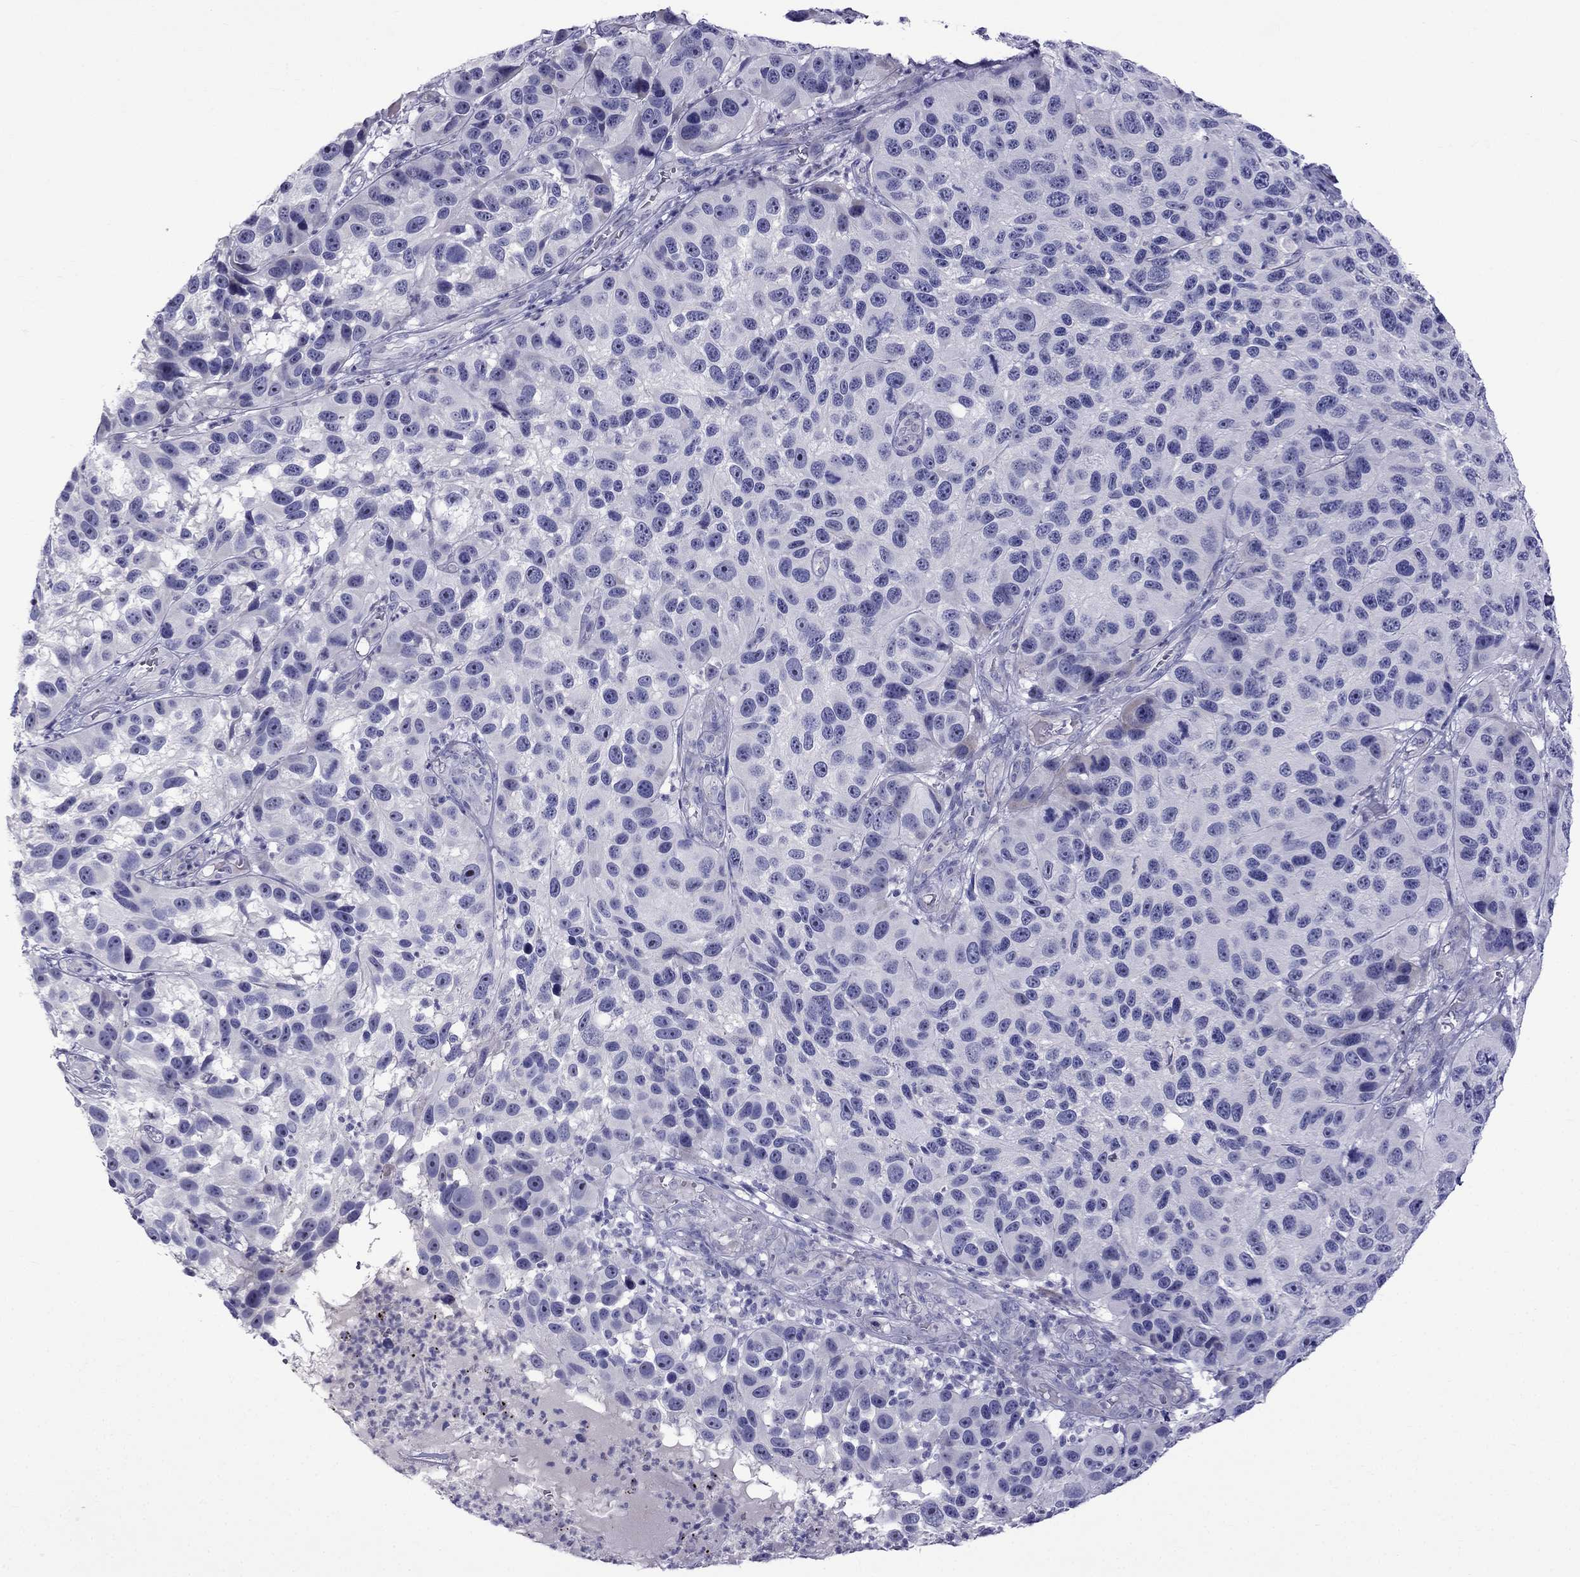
{"staining": {"intensity": "negative", "quantity": "none", "location": "none"}, "tissue": "melanoma", "cell_type": "Tumor cells", "image_type": "cancer", "snomed": [{"axis": "morphology", "description": "Malignant melanoma, NOS"}, {"axis": "topography", "description": "Skin"}], "caption": "Immunohistochemistry micrograph of human melanoma stained for a protein (brown), which displays no expression in tumor cells. (Brightfield microscopy of DAB immunohistochemistry at high magnification).", "gene": "PATE1", "patient": {"sex": "male", "age": 53}}